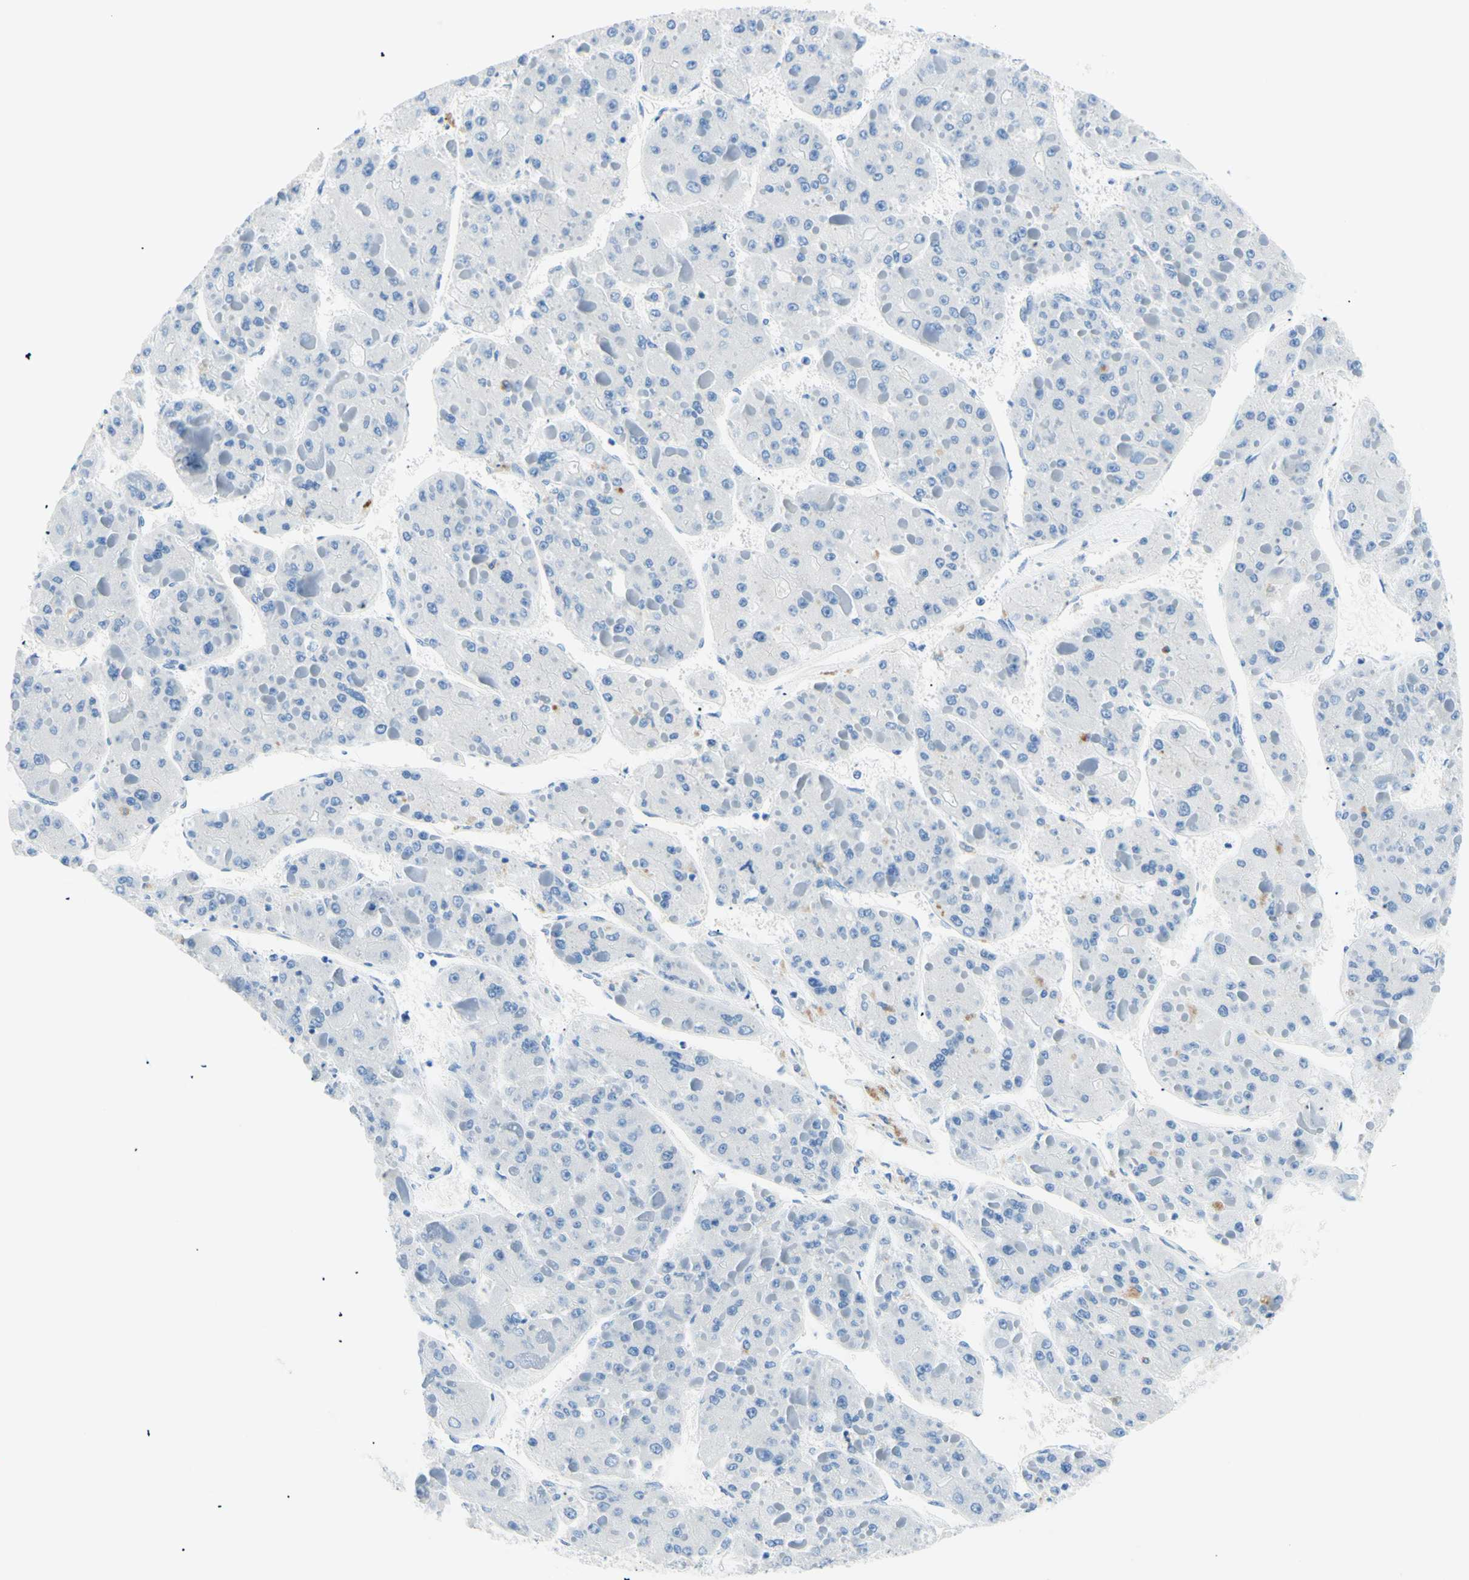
{"staining": {"intensity": "negative", "quantity": "none", "location": "none"}, "tissue": "liver cancer", "cell_type": "Tumor cells", "image_type": "cancer", "snomed": [{"axis": "morphology", "description": "Carcinoma, Hepatocellular, NOS"}, {"axis": "topography", "description": "Liver"}], "caption": "Liver hepatocellular carcinoma stained for a protein using IHC reveals no staining tumor cells.", "gene": "MYH2", "patient": {"sex": "female", "age": 73}}